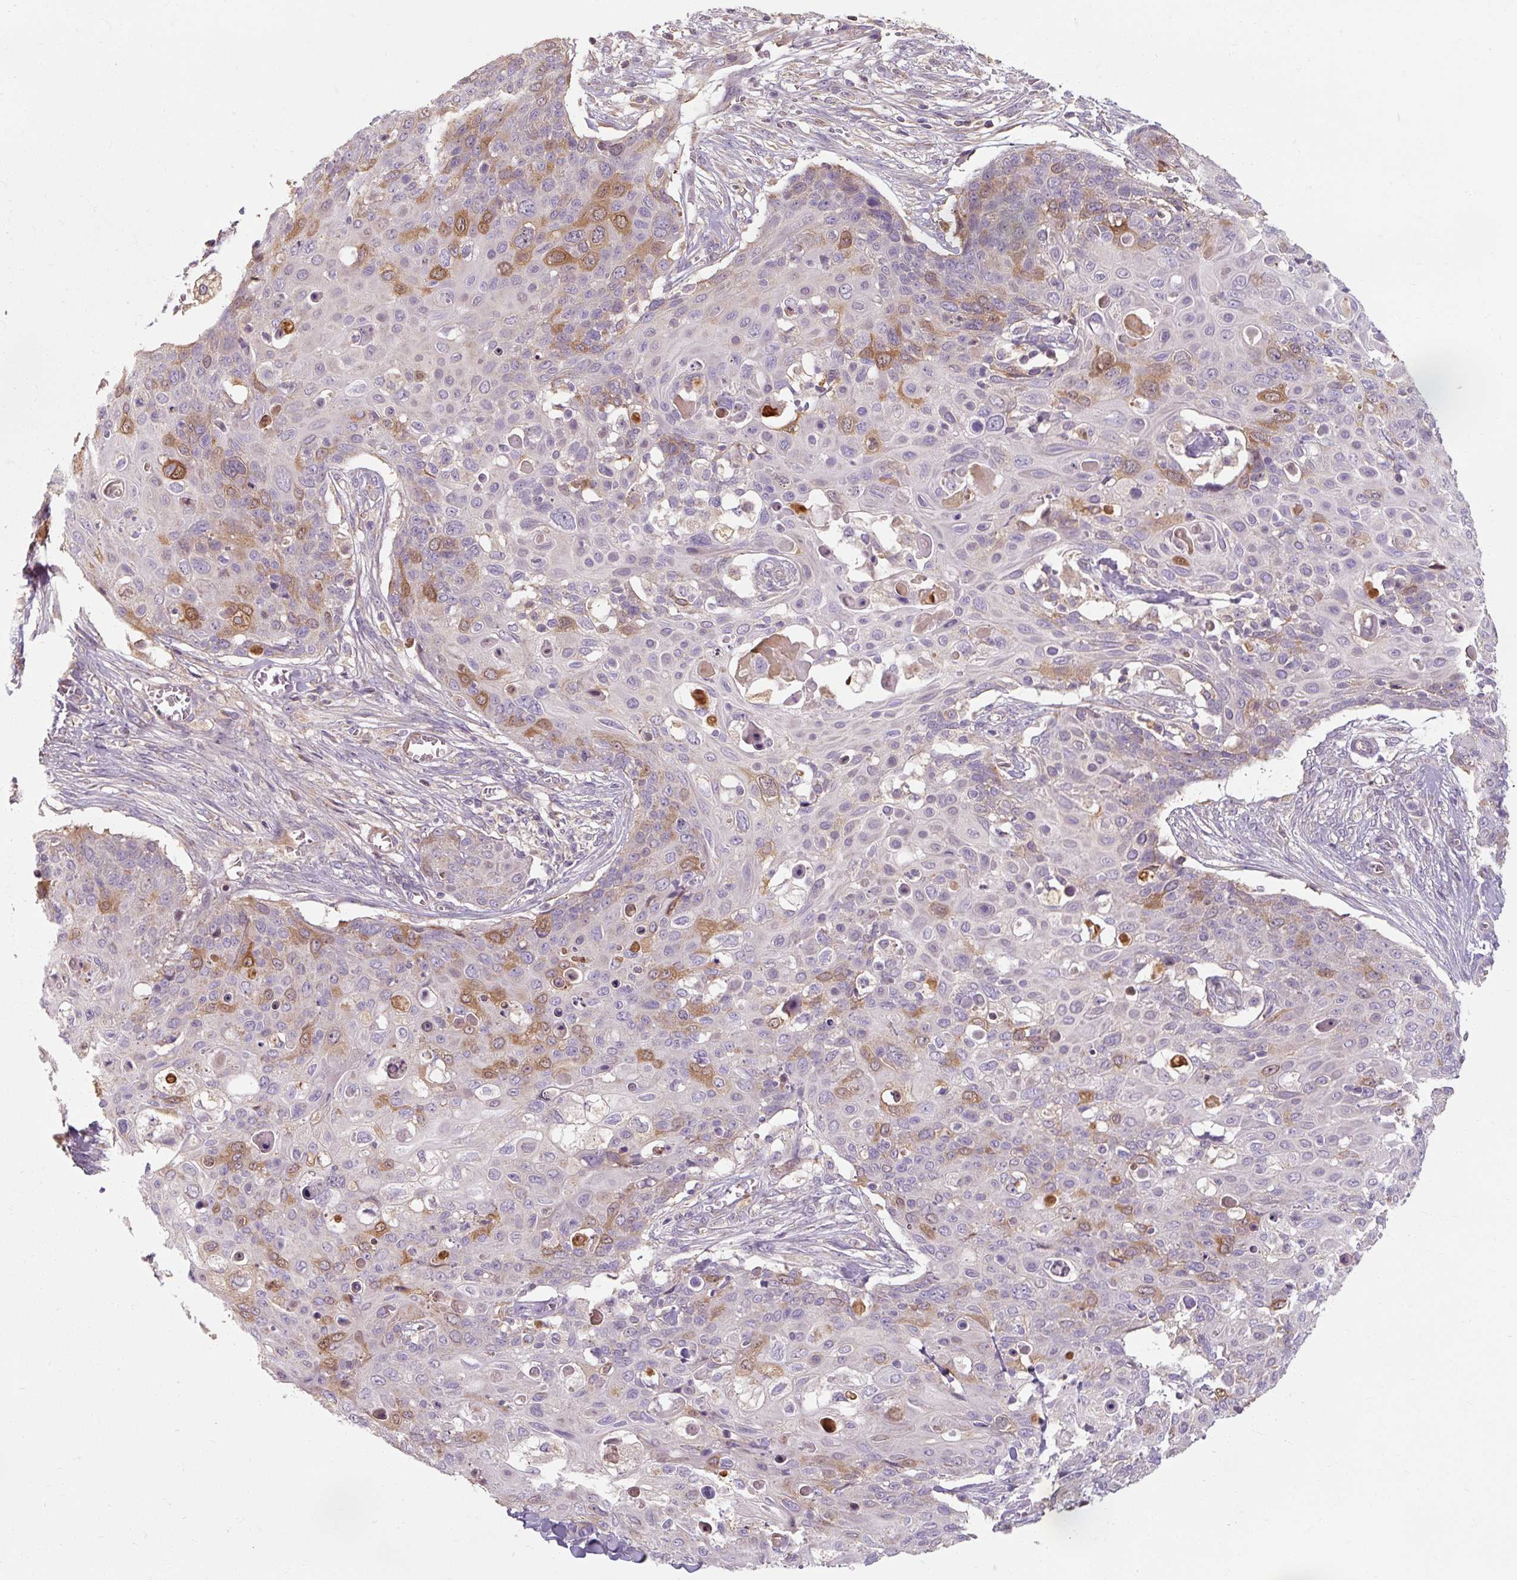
{"staining": {"intensity": "moderate", "quantity": "<25%", "location": "cytoplasmic/membranous"}, "tissue": "skin cancer", "cell_type": "Tumor cells", "image_type": "cancer", "snomed": [{"axis": "morphology", "description": "Squamous cell carcinoma, NOS"}, {"axis": "topography", "description": "Skin"}, {"axis": "topography", "description": "Vulva"}], "caption": "Immunohistochemical staining of human skin cancer exhibits moderate cytoplasmic/membranous protein staining in about <25% of tumor cells.", "gene": "TSEN54", "patient": {"sex": "female", "age": 85}}